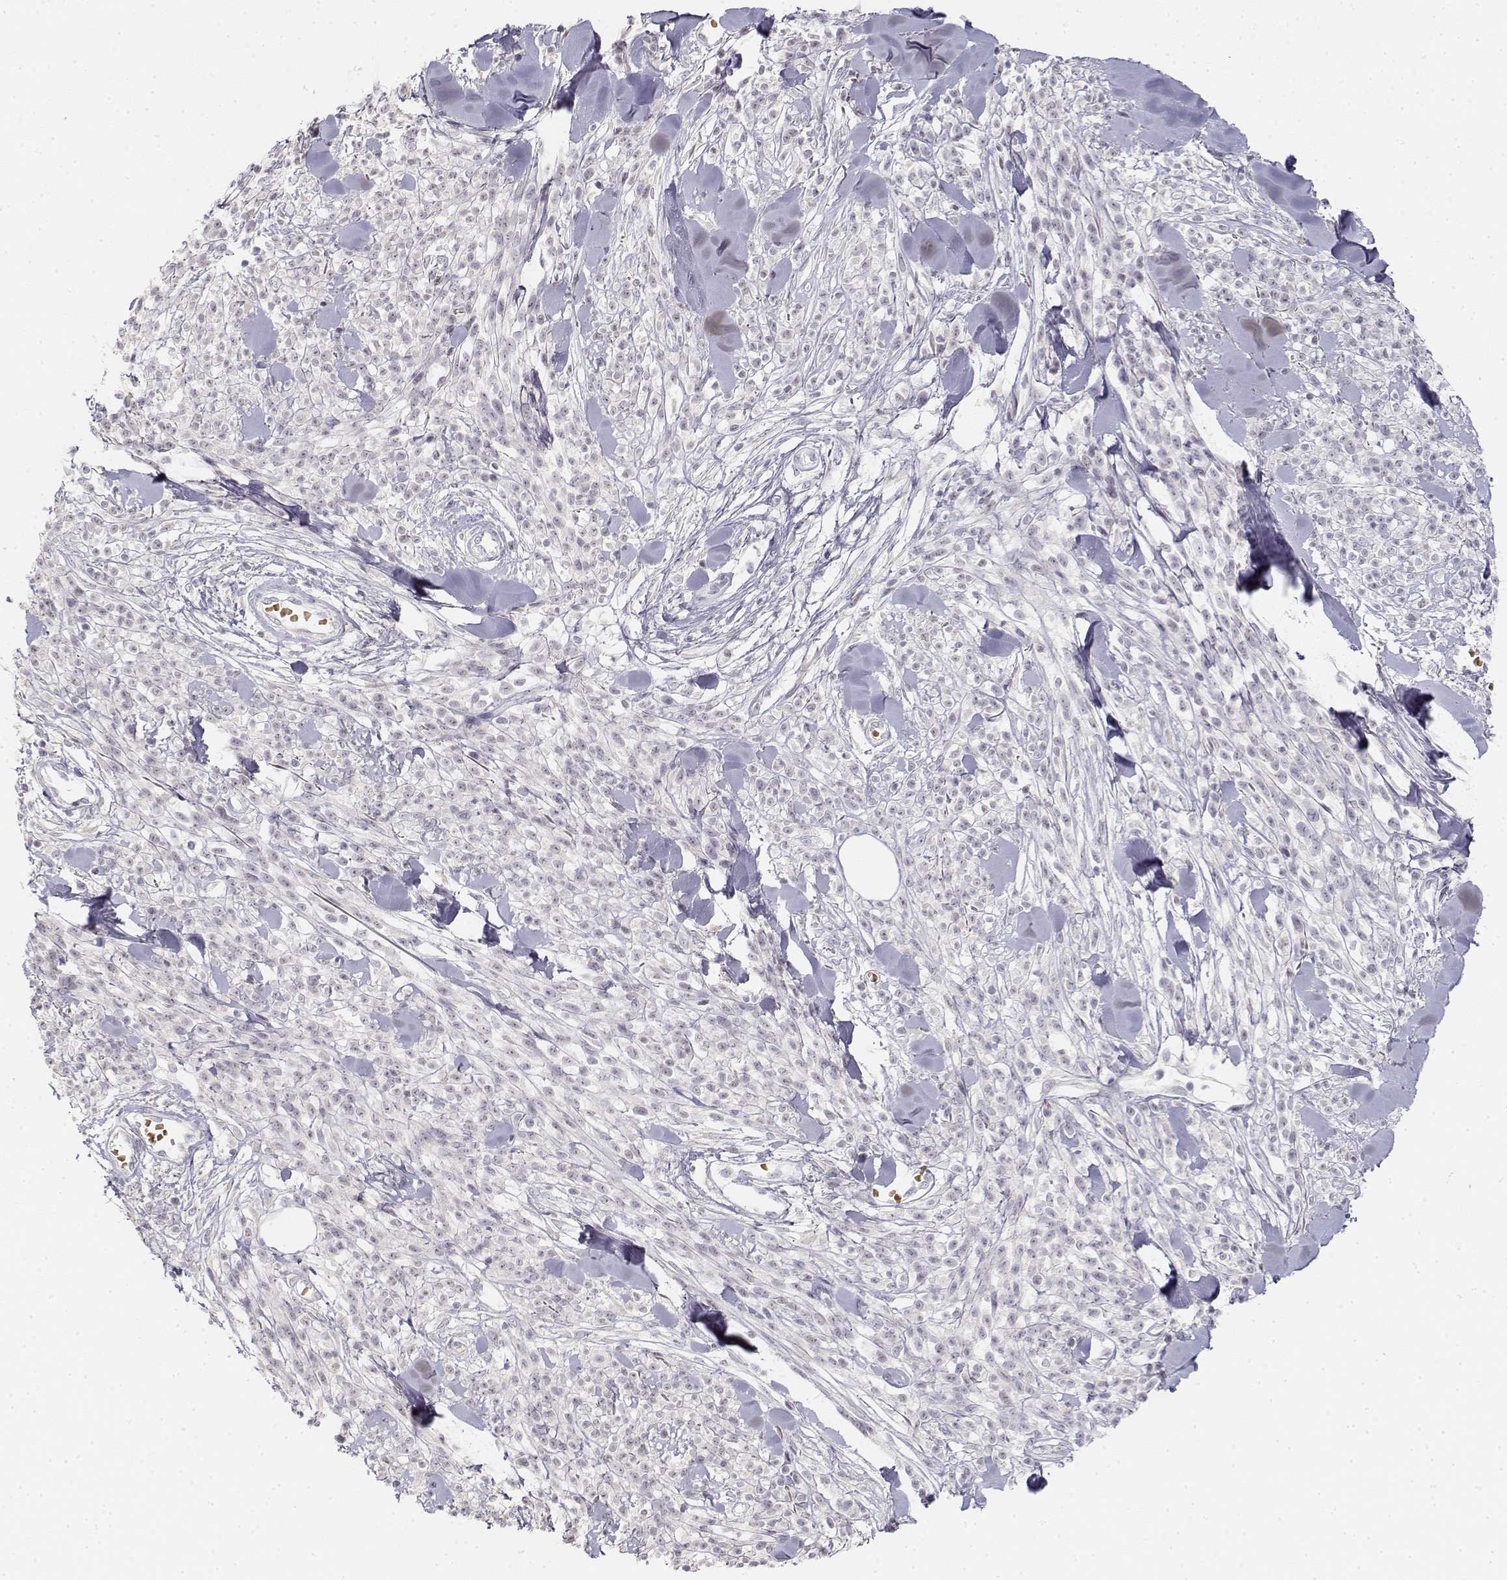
{"staining": {"intensity": "negative", "quantity": "none", "location": "none"}, "tissue": "melanoma", "cell_type": "Tumor cells", "image_type": "cancer", "snomed": [{"axis": "morphology", "description": "Malignant melanoma, NOS"}, {"axis": "topography", "description": "Skin"}, {"axis": "topography", "description": "Skin of trunk"}], "caption": "Photomicrograph shows no significant protein staining in tumor cells of melanoma.", "gene": "GLIPR1L2", "patient": {"sex": "male", "age": 74}}